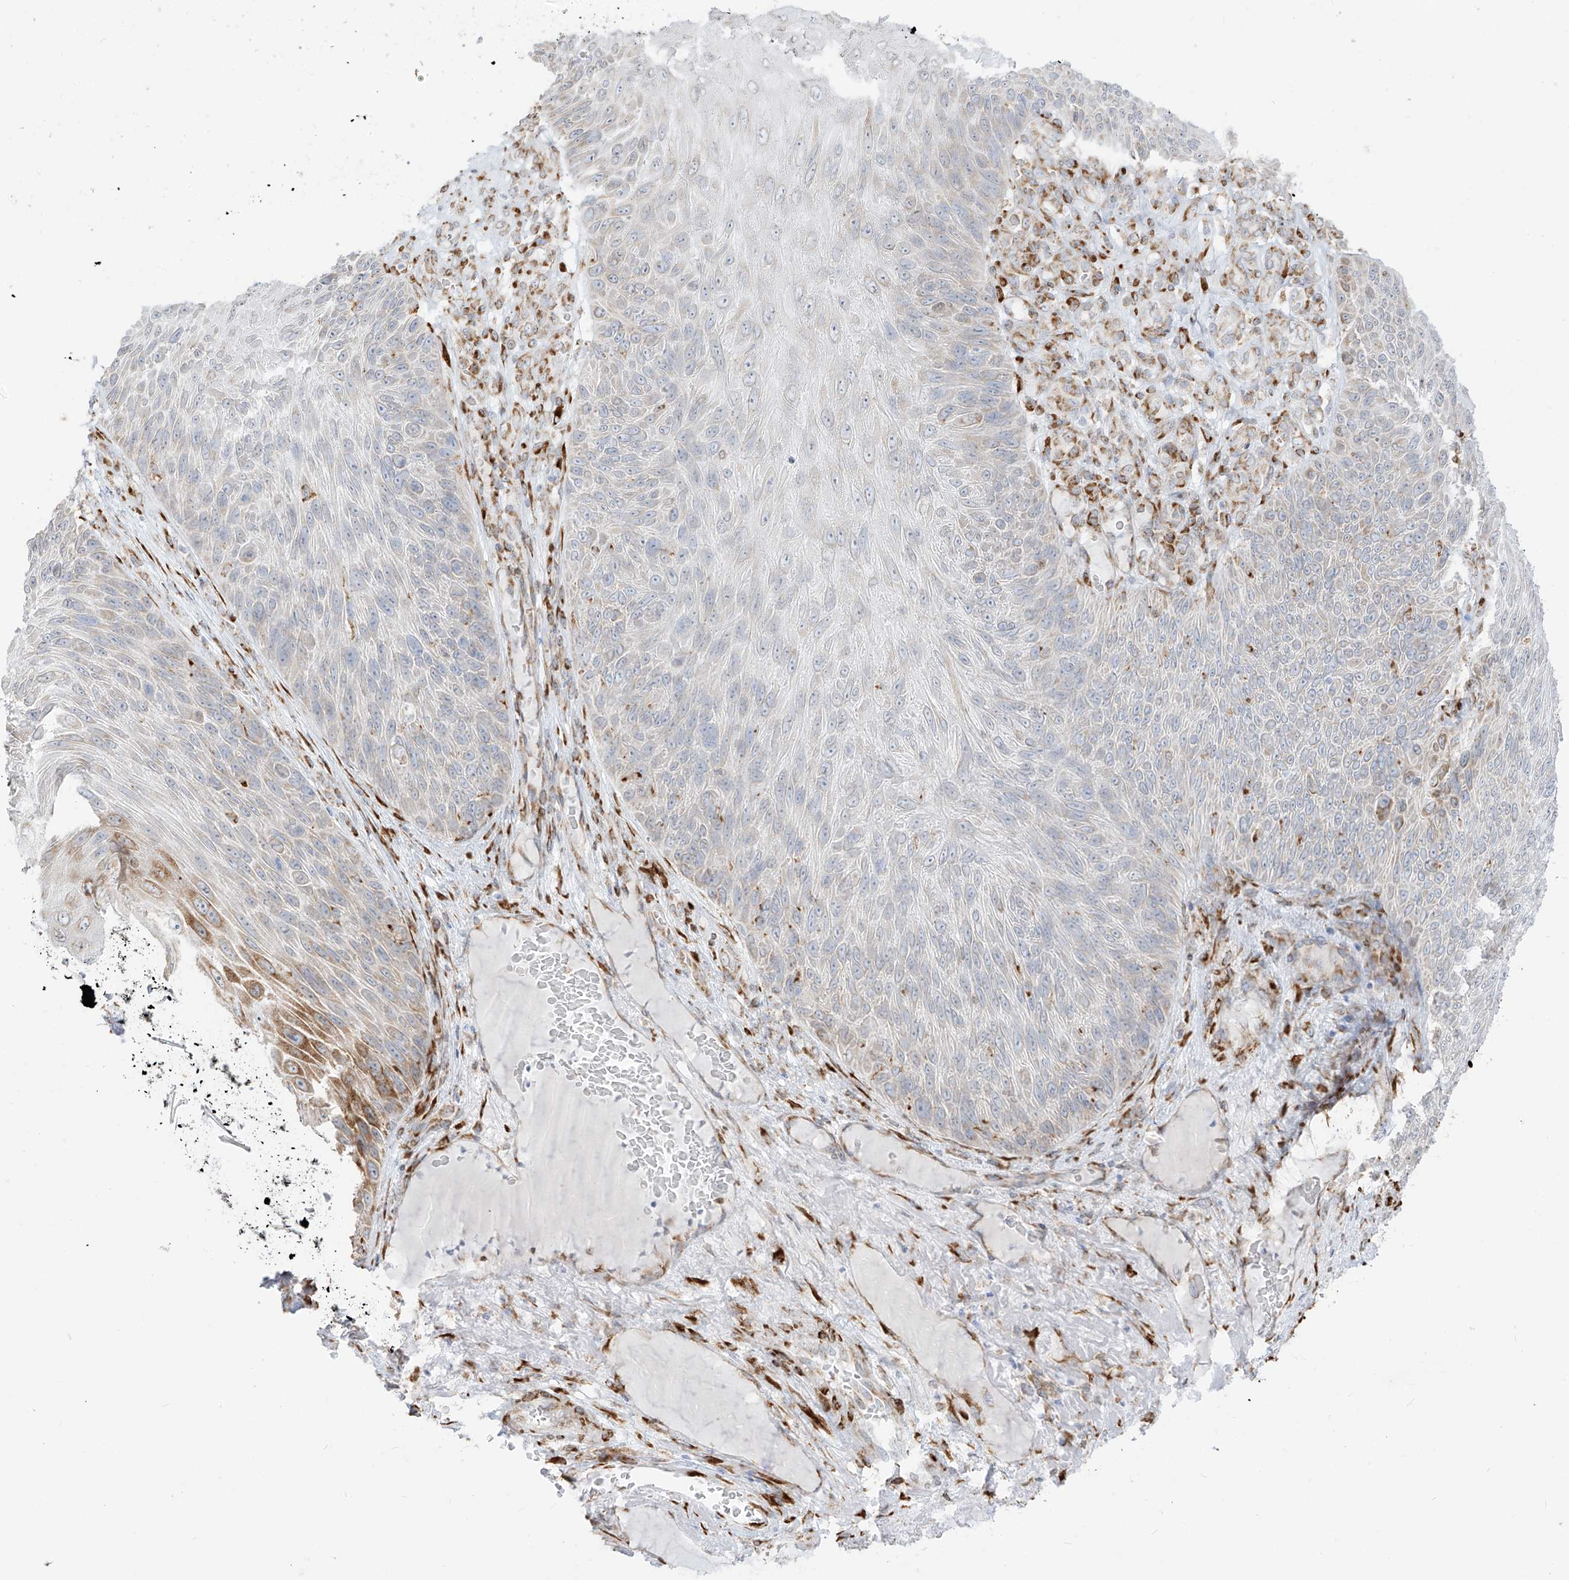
{"staining": {"intensity": "negative", "quantity": "none", "location": "none"}, "tissue": "skin cancer", "cell_type": "Tumor cells", "image_type": "cancer", "snomed": [{"axis": "morphology", "description": "Squamous cell carcinoma, NOS"}, {"axis": "topography", "description": "Skin"}], "caption": "Squamous cell carcinoma (skin) was stained to show a protein in brown. There is no significant staining in tumor cells.", "gene": "LRRC59", "patient": {"sex": "female", "age": 88}}